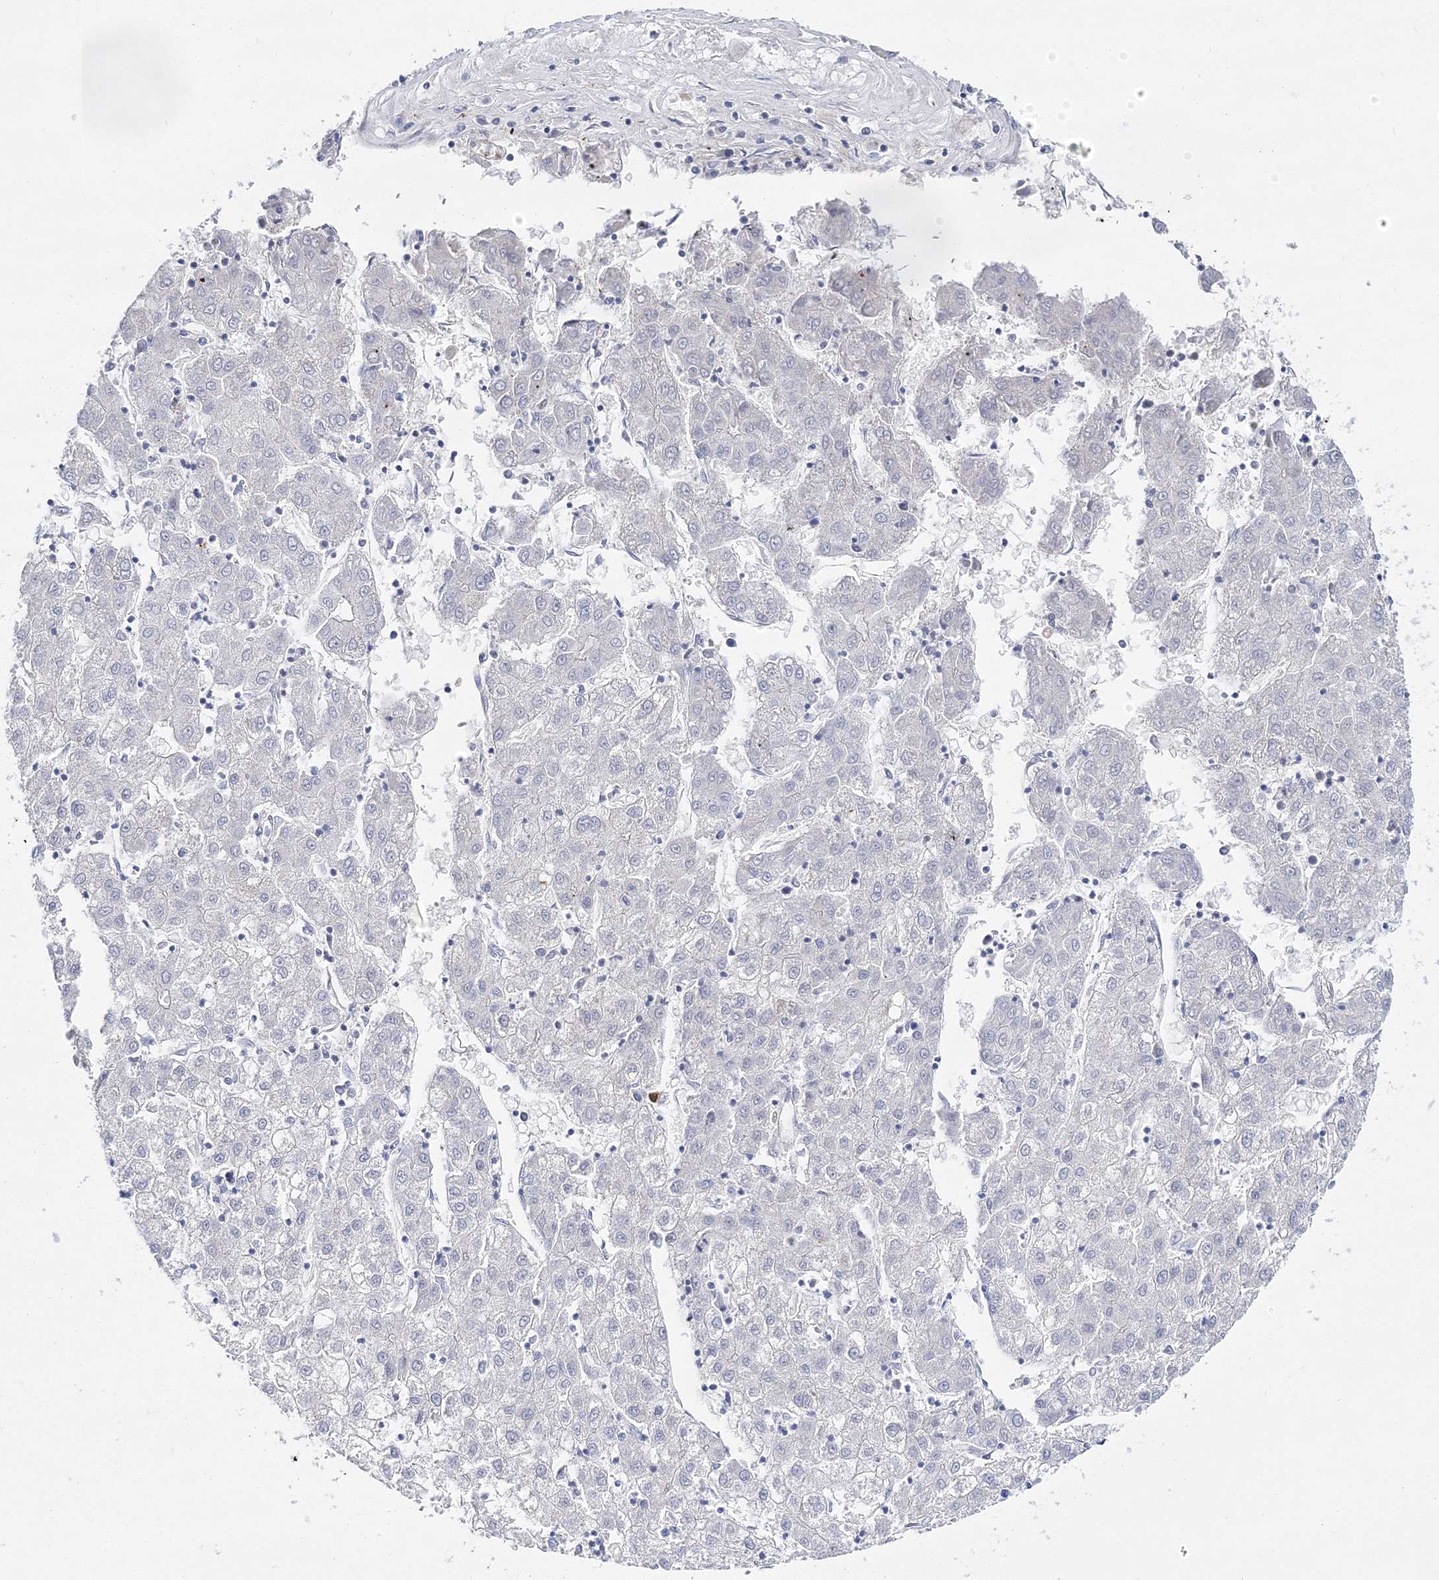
{"staining": {"intensity": "negative", "quantity": "none", "location": "none"}, "tissue": "liver cancer", "cell_type": "Tumor cells", "image_type": "cancer", "snomed": [{"axis": "morphology", "description": "Carcinoma, Hepatocellular, NOS"}, {"axis": "topography", "description": "Liver"}], "caption": "Liver cancer (hepatocellular carcinoma) was stained to show a protein in brown. There is no significant staining in tumor cells.", "gene": "ARHGAP32", "patient": {"sex": "male", "age": 72}}